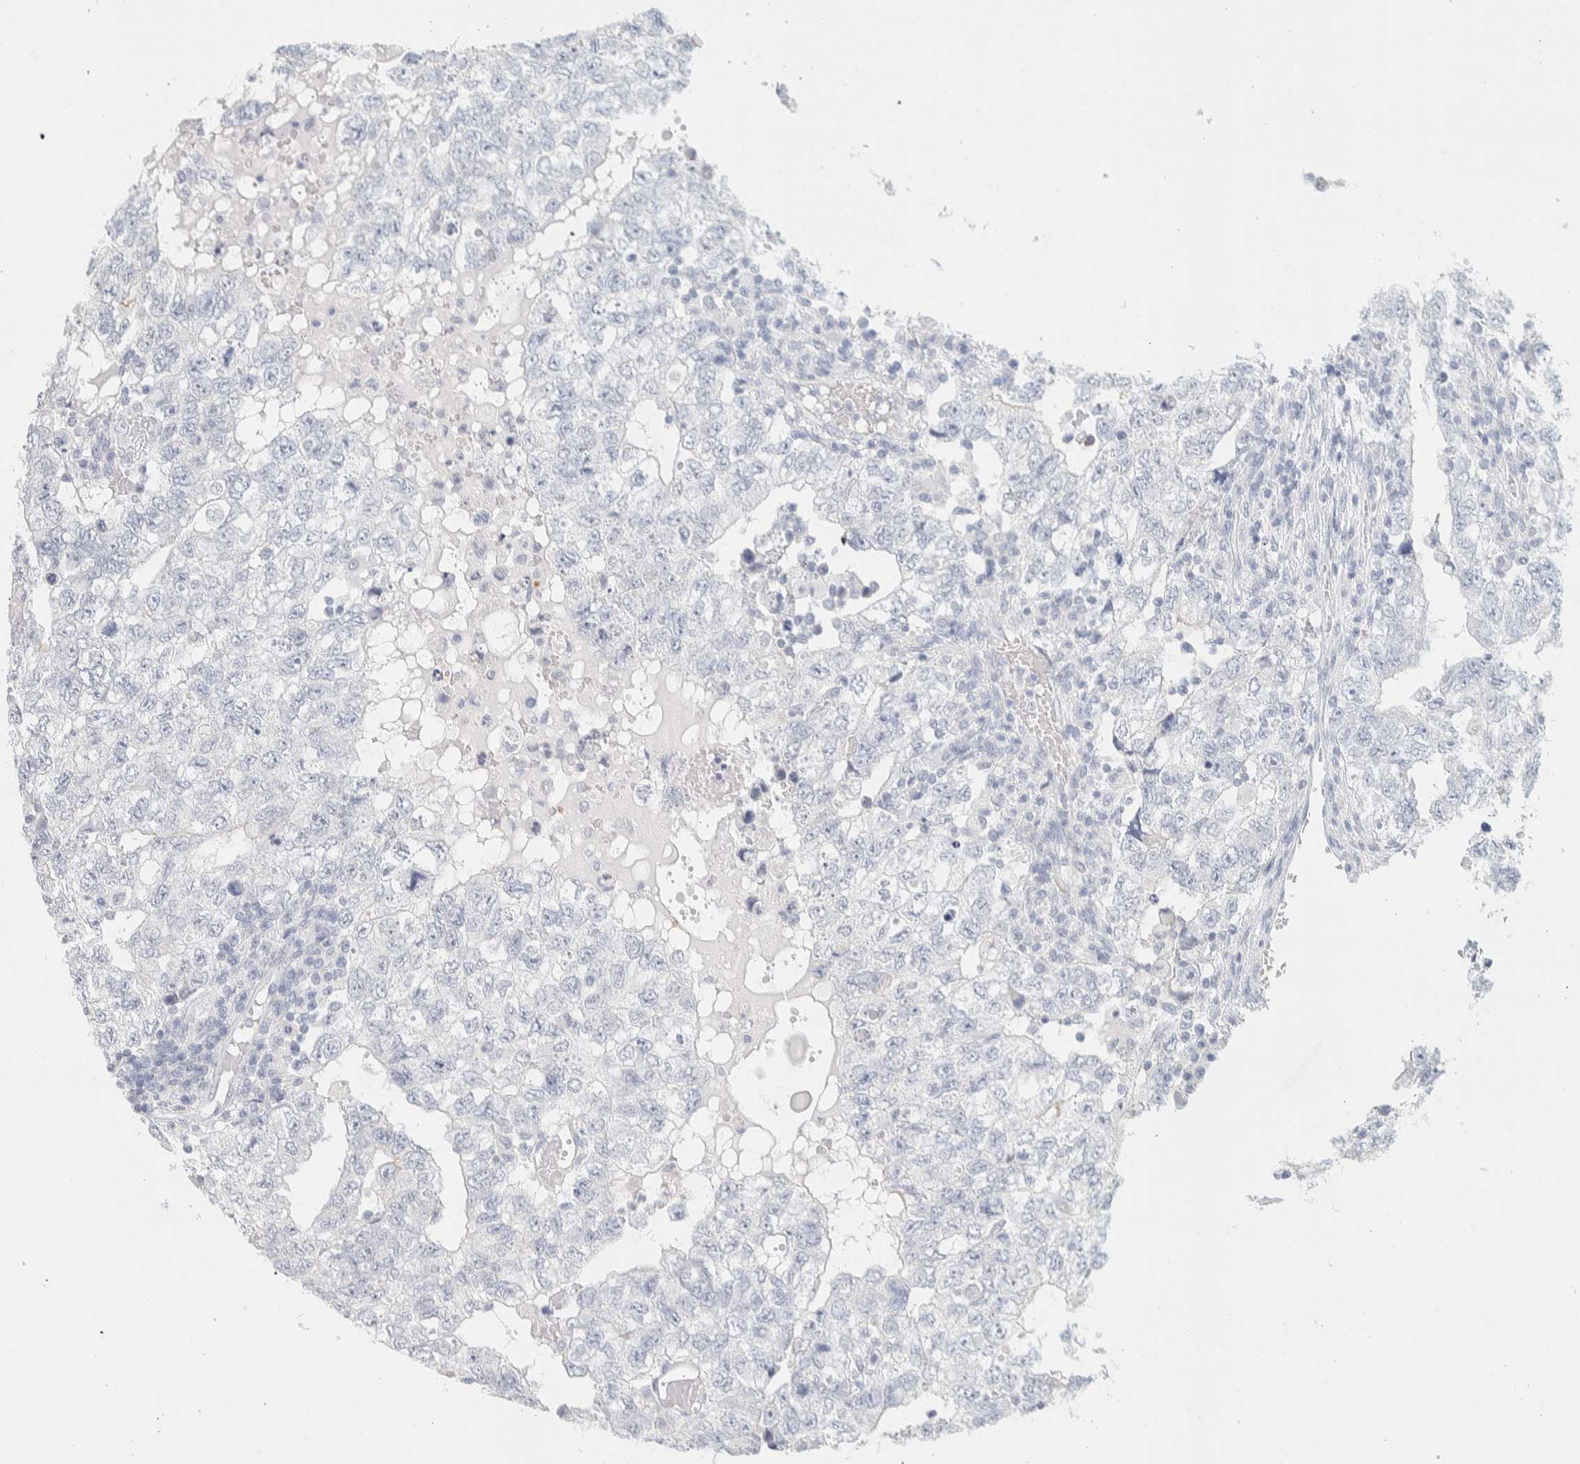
{"staining": {"intensity": "negative", "quantity": "none", "location": "none"}, "tissue": "testis cancer", "cell_type": "Tumor cells", "image_type": "cancer", "snomed": [{"axis": "morphology", "description": "Carcinoma, Embryonal, NOS"}, {"axis": "topography", "description": "Testis"}], "caption": "Human testis embryonal carcinoma stained for a protein using immunohistochemistry reveals no expression in tumor cells.", "gene": "AFMID", "patient": {"sex": "male", "age": 36}}